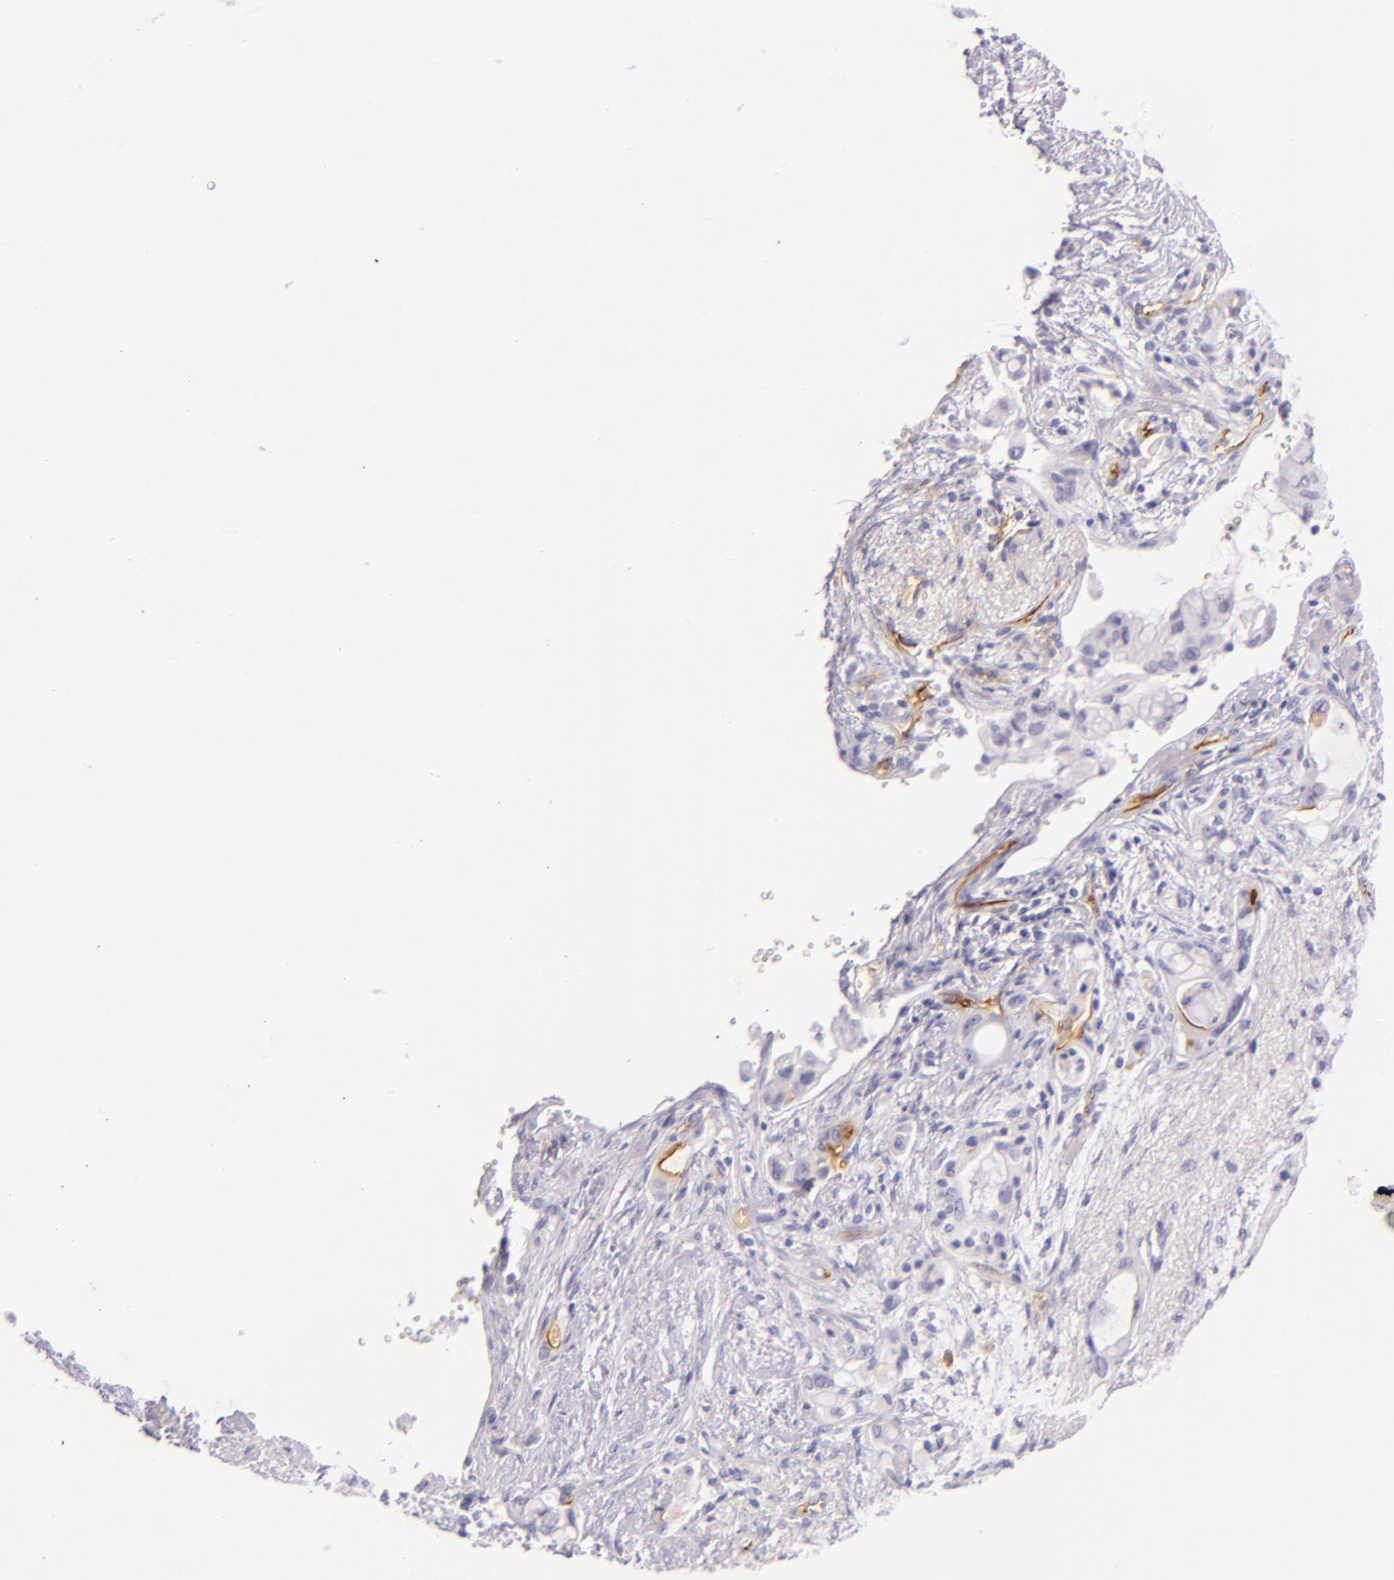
{"staining": {"intensity": "negative", "quantity": "none", "location": "none"}, "tissue": "pancreatic cancer", "cell_type": "Tumor cells", "image_type": "cancer", "snomed": [{"axis": "morphology", "description": "Adenocarcinoma, NOS"}, {"axis": "topography", "description": "Pancreas"}], "caption": "Immunohistochemistry micrograph of pancreatic cancer (adenocarcinoma) stained for a protein (brown), which reveals no expression in tumor cells. The staining is performed using DAB brown chromogen with nuclei counter-stained in using hematoxylin.", "gene": "ICAM1", "patient": {"sex": "female", "age": 70}}